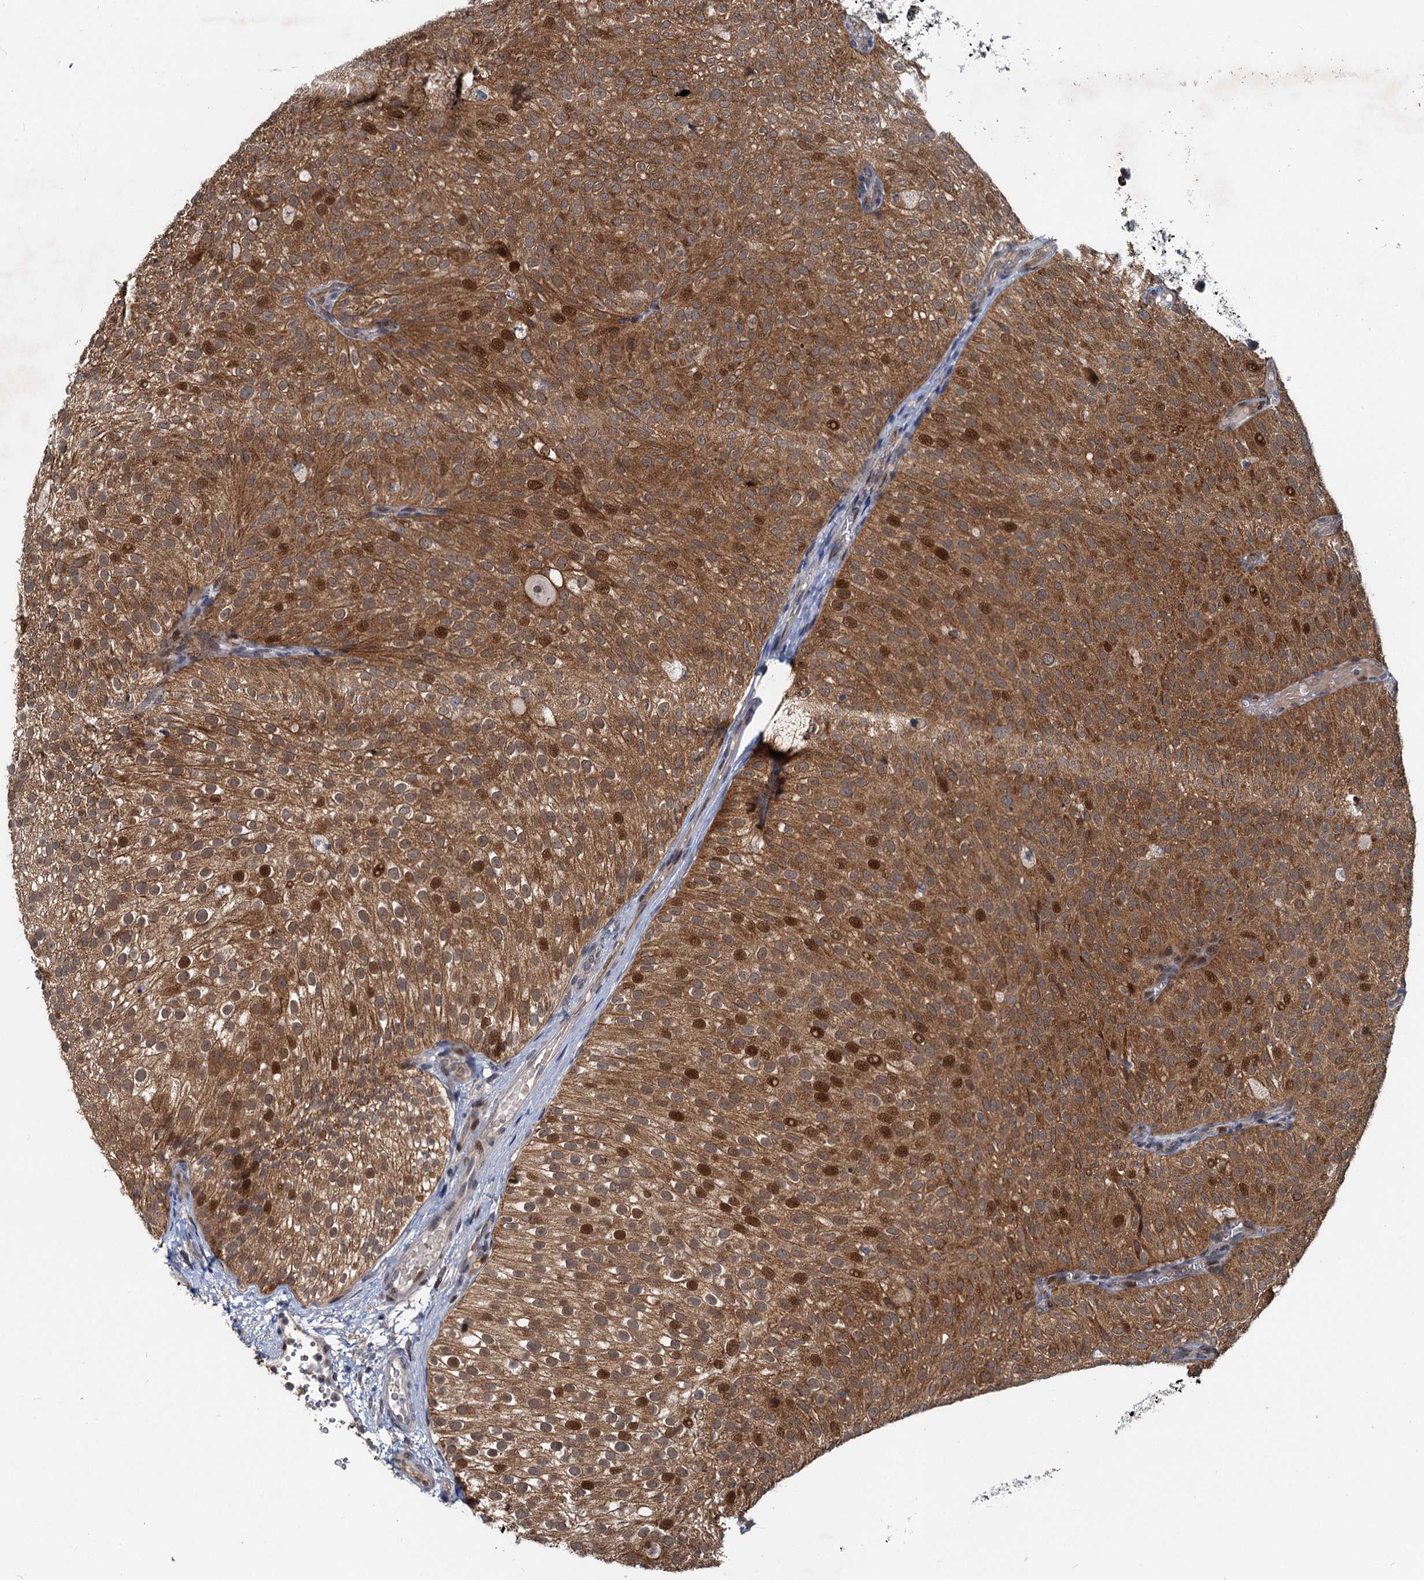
{"staining": {"intensity": "strong", "quantity": ">75%", "location": "cytoplasmic/membranous,nuclear"}, "tissue": "urothelial cancer", "cell_type": "Tumor cells", "image_type": "cancer", "snomed": [{"axis": "morphology", "description": "Urothelial carcinoma, Low grade"}, {"axis": "topography", "description": "Urinary bladder"}], "caption": "Protein staining reveals strong cytoplasmic/membranous and nuclear positivity in about >75% of tumor cells in urothelial carcinoma (low-grade).", "gene": "RITA1", "patient": {"sex": "male", "age": 78}}